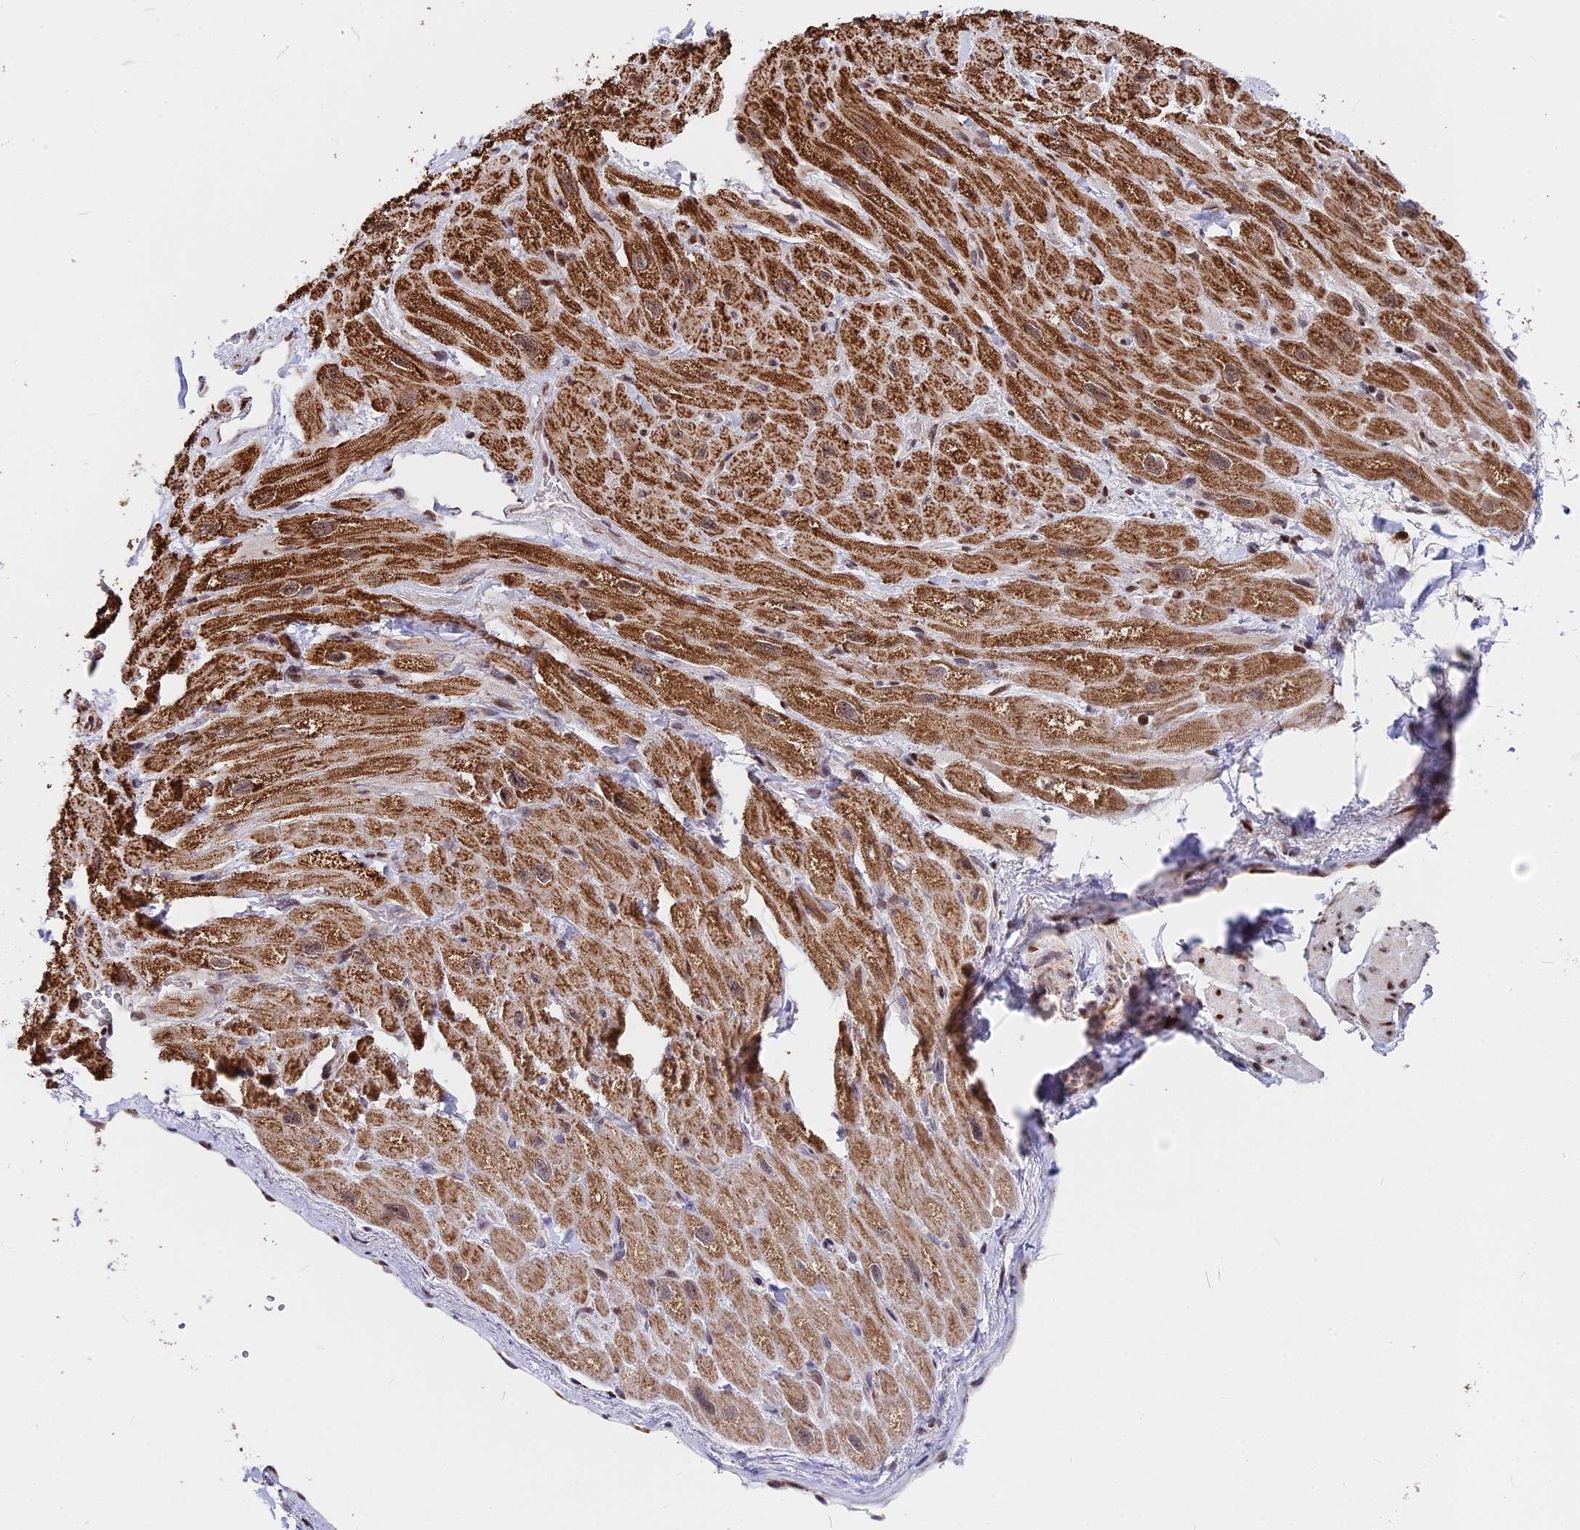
{"staining": {"intensity": "strong", "quantity": "25%-75%", "location": "cytoplasmic/membranous"}, "tissue": "heart muscle", "cell_type": "Cardiomyocytes", "image_type": "normal", "snomed": [{"axis": "morphology", "description": "Normal tissue, NOS"}, {"axis": "topography", "description": "Heart"}], "caption": "IHC of unremarkable heart muscle reveals high levels of strong cytoplasmic/membranous staining in about 25%-75% of cardiomyocytes. The staining was performed using DAB, with brown indicating positive protein expression. Nuclei are stained blue with hematoxylin.", "gene": "FAM174C", "patient": {"sex": "male", "age": 65}}